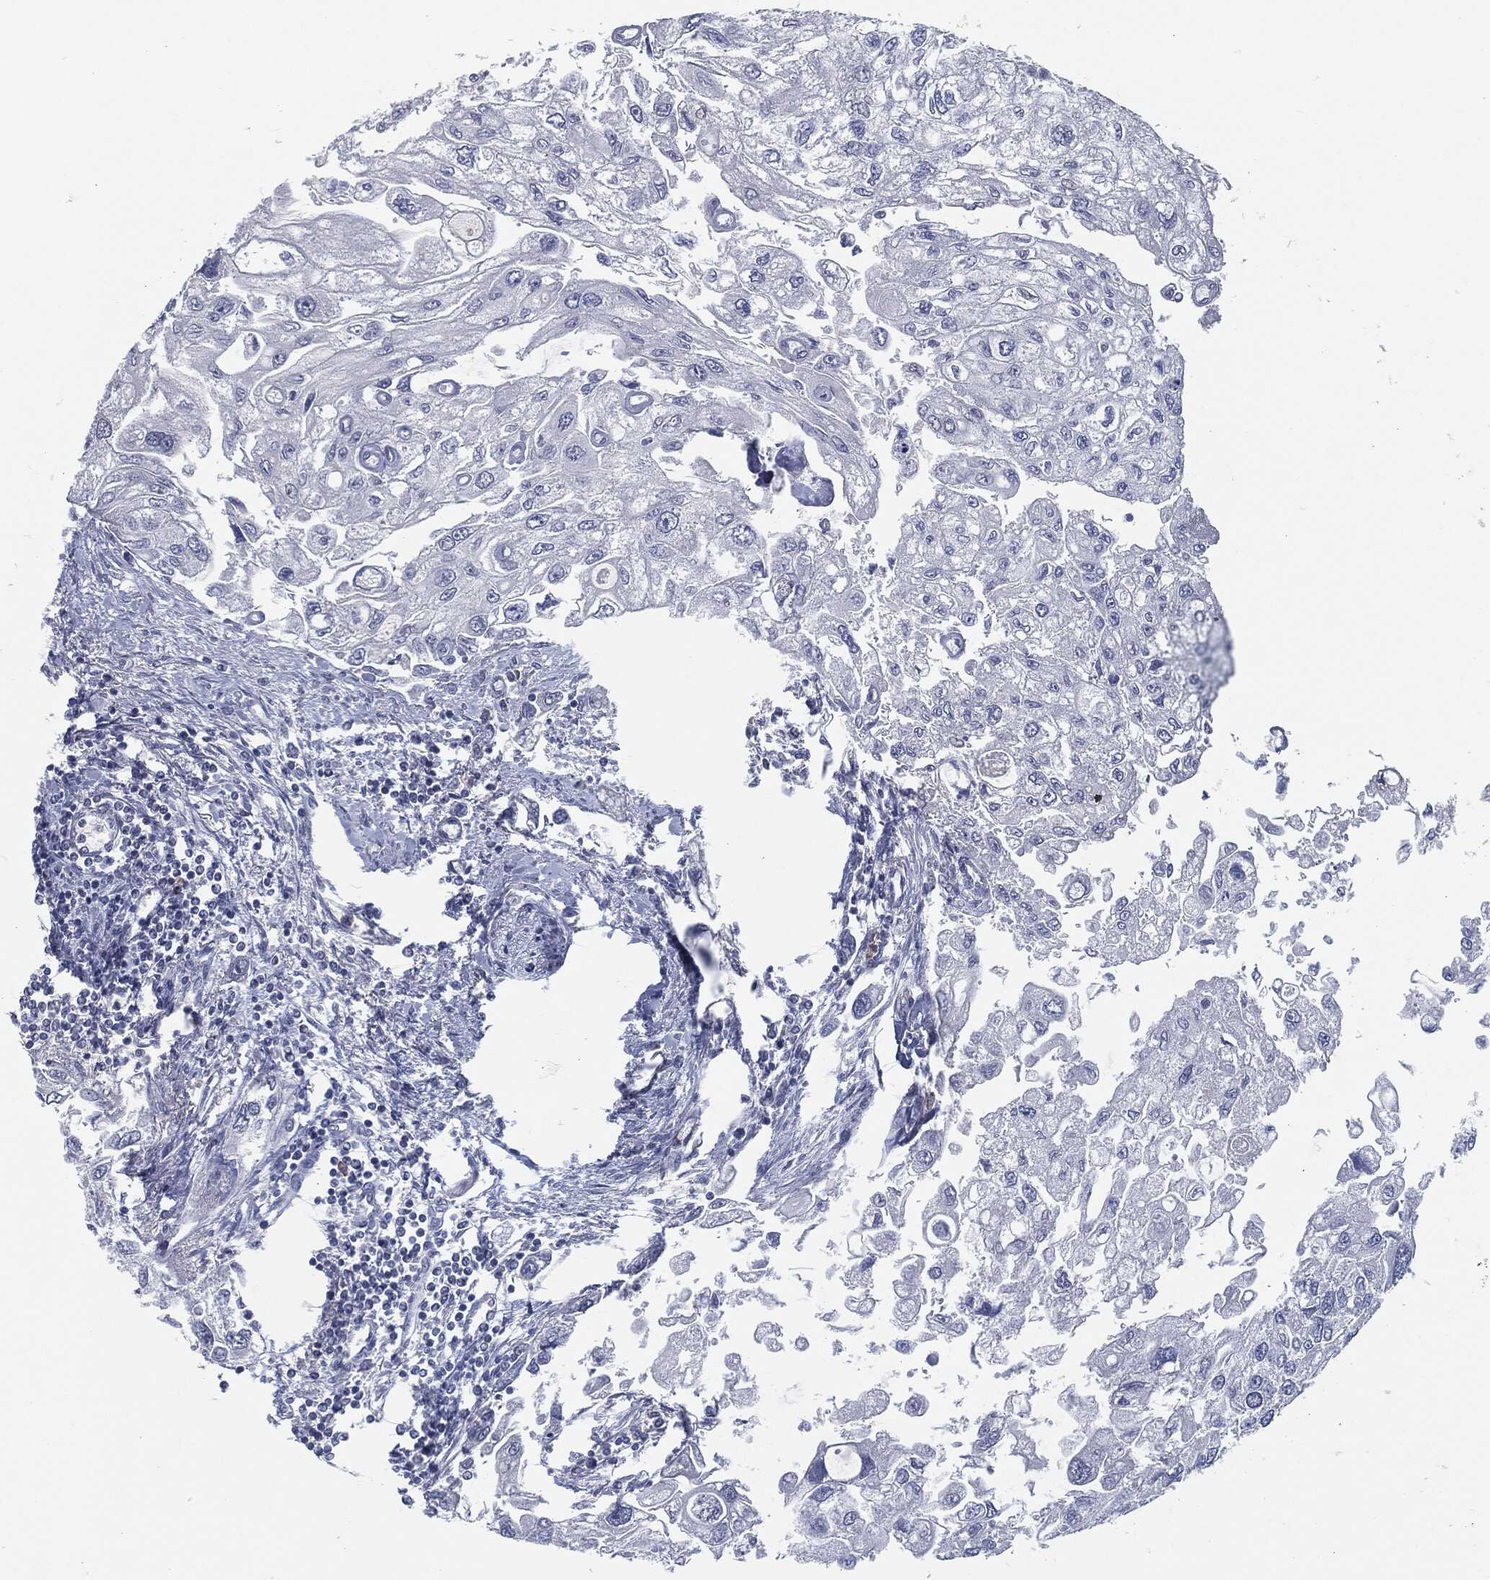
{"staining": {"intensity": "negative", "quantity": "none", "location": "none"}, "tissue": "urothelial cancer", "cell_type": "Tumor cells", "image_type": "cancer", "snomed": [{"axis": "morphology", "description": "Urothelial carcinoma, High grade"}, {"axis": "topography", "description": "Urinary bladder"}], "caption": "High-grade urothelial carcinoma was stained to show a protein in brown. There is no significant positivity in tumor cells.", "gene": "PROM1", "patient": {"sex": "male", "age": 59}}